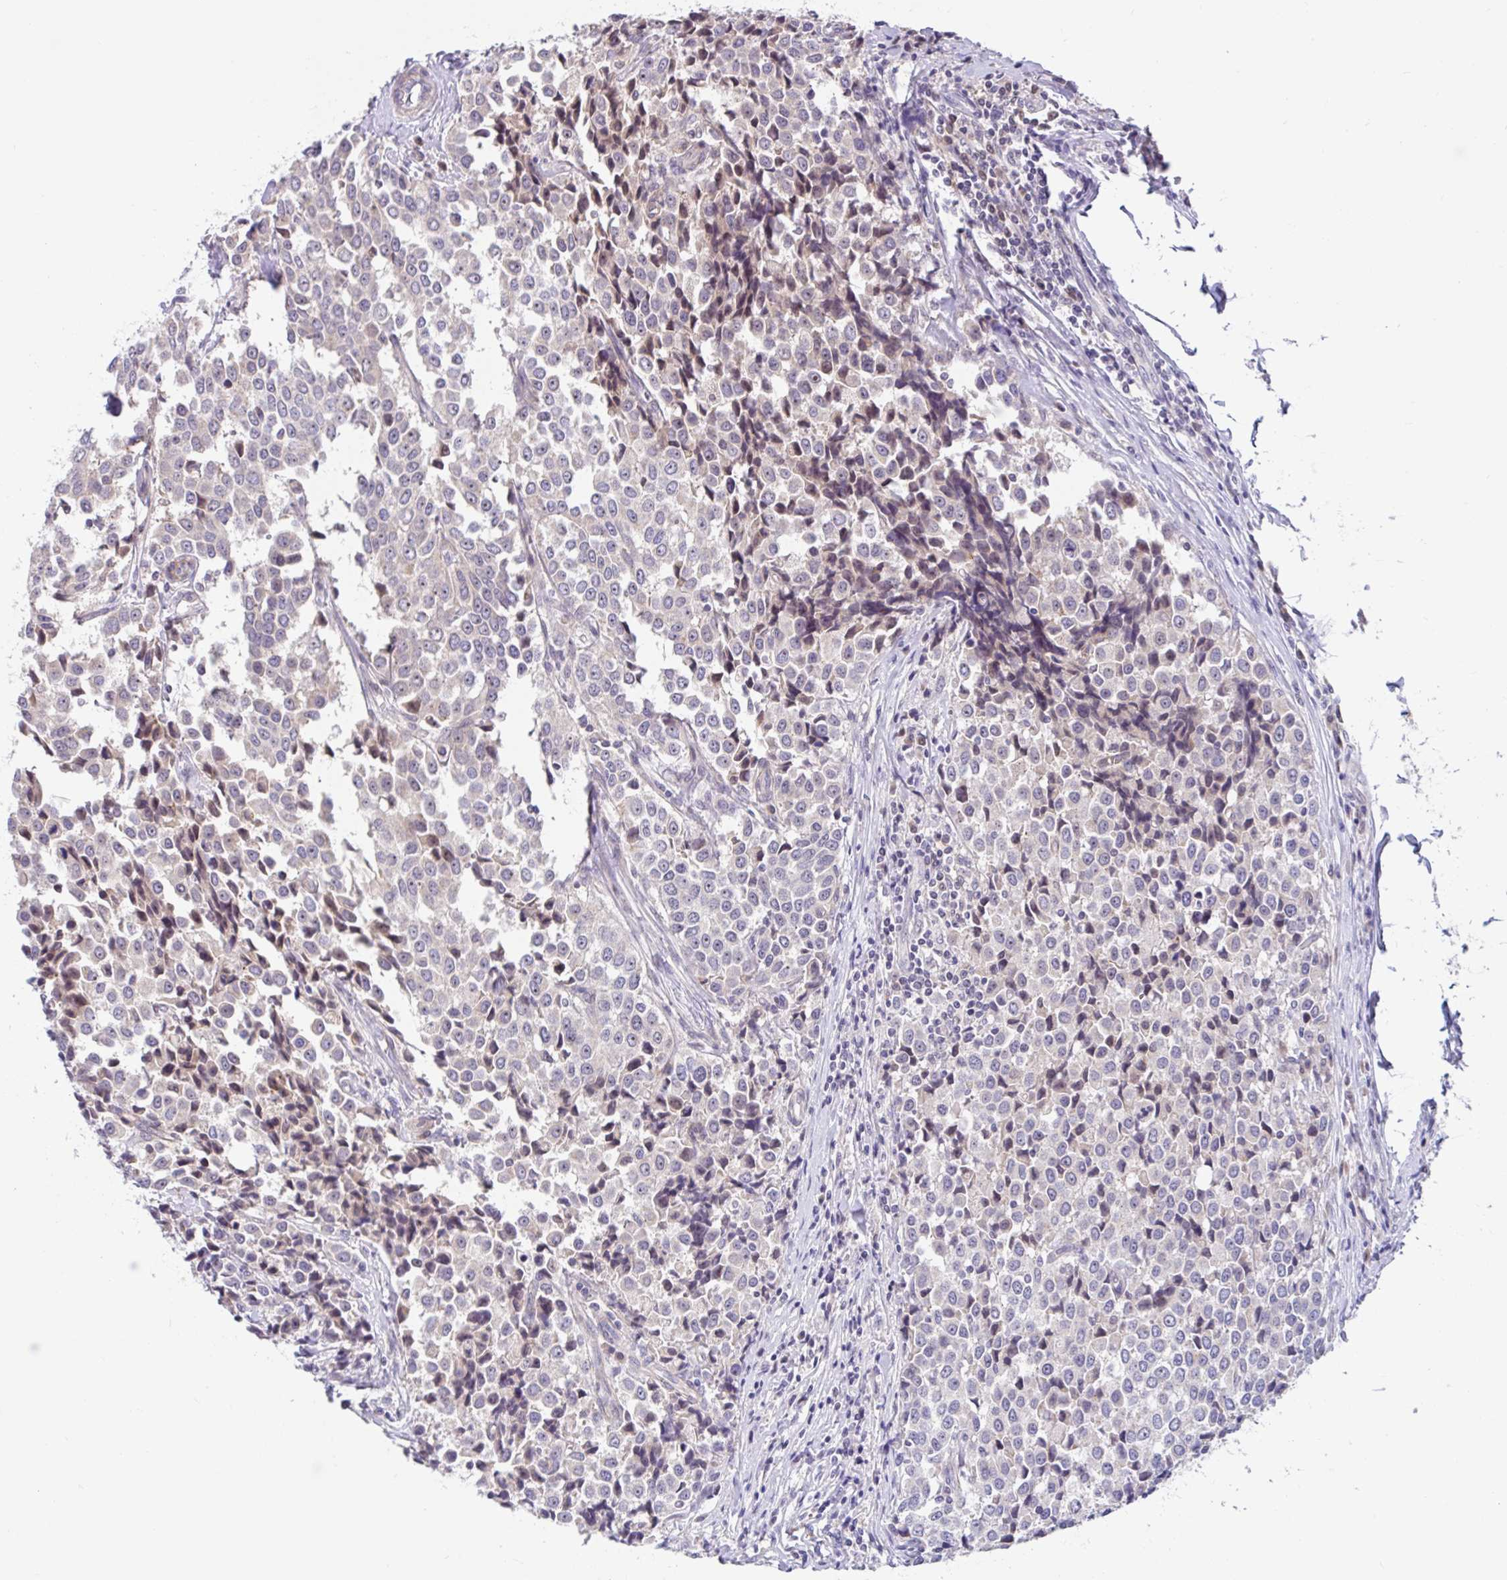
{"staining": {"intensity": "moderate", "quantity": "<25%", "location": "nuclear"}, "tissue": "breast cancer", "cell_type": "Tumor cells", "image_type": "cancer", "snomed": [{"axis": "morphology", "description": "Duct carcinoma"}, {"axis": "topography", "description": "Breast"}], "caption": "Immunohistochemical staining of human breast cancer exhibits low levels of moderate nuclear protein expression in about <25% of tumor cells.", "gene": "NT5C1B", "patient": {"sex": "female", "age": 80}}